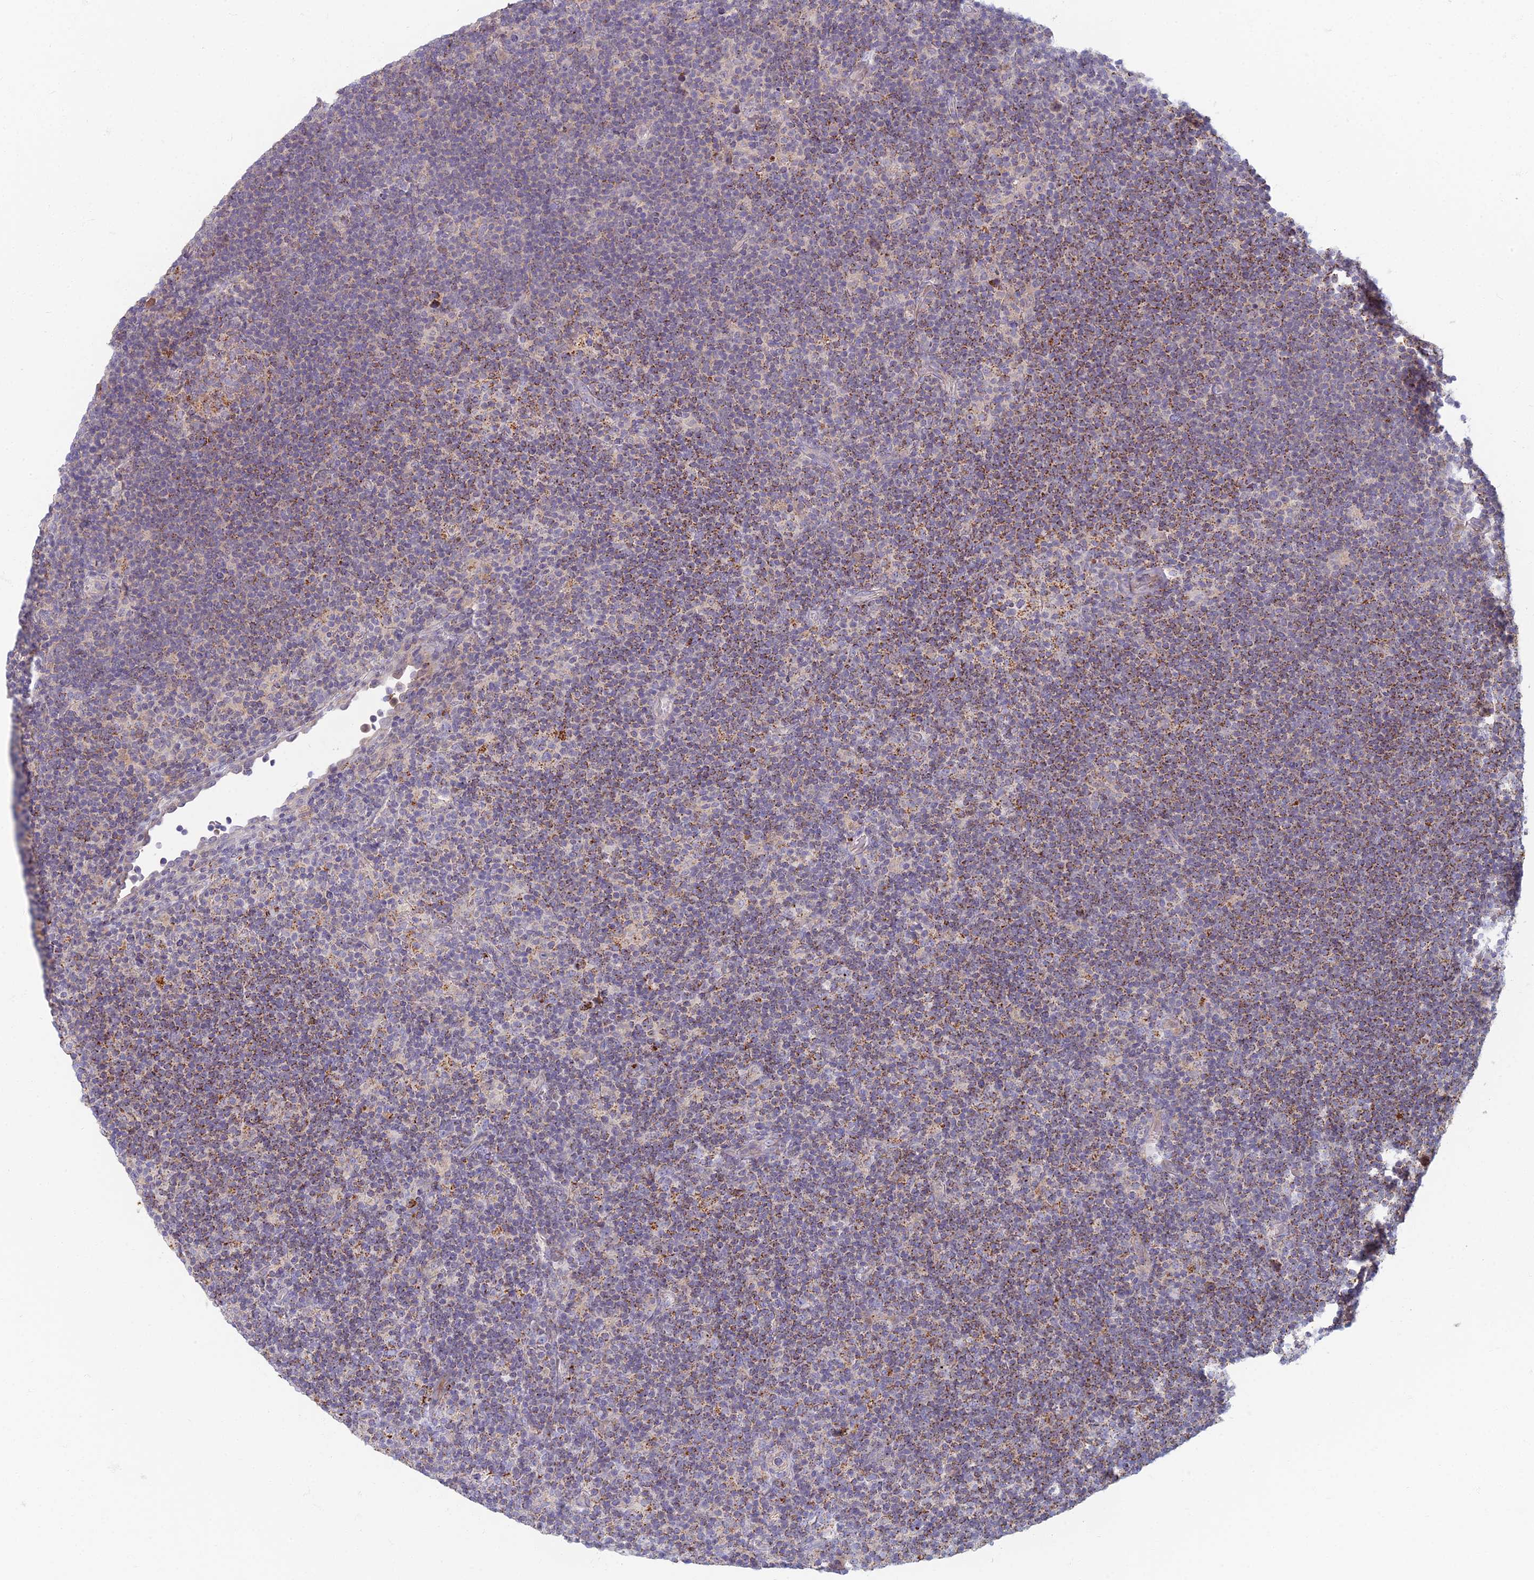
{"staining": {"intensity": "moderate", "quantity": "25%-75%", "location": "cytoplasmic/membranous"}, "tissue": "lymphoma", "cell_type": "Tumor cells", "image_type": "cancer", "snomed": [{"axis": "morphology", "description": "Hodgkin's disease, NOS"}, {"axis": "topography", "description": "Lymph node"}], "caption": "IHC micrograph of neoplastic tissue: Hodgkin's disease stained using immunohistochemistry (IHC) displays medium levels of moderate protein expression localized specifically in the cytoplasmic/membranous of tumor cells, appearing as a cytoplasmic/membranous brown color.", "gene": "CHMP4B", "patient": {"sex": "female", "age": 57}}